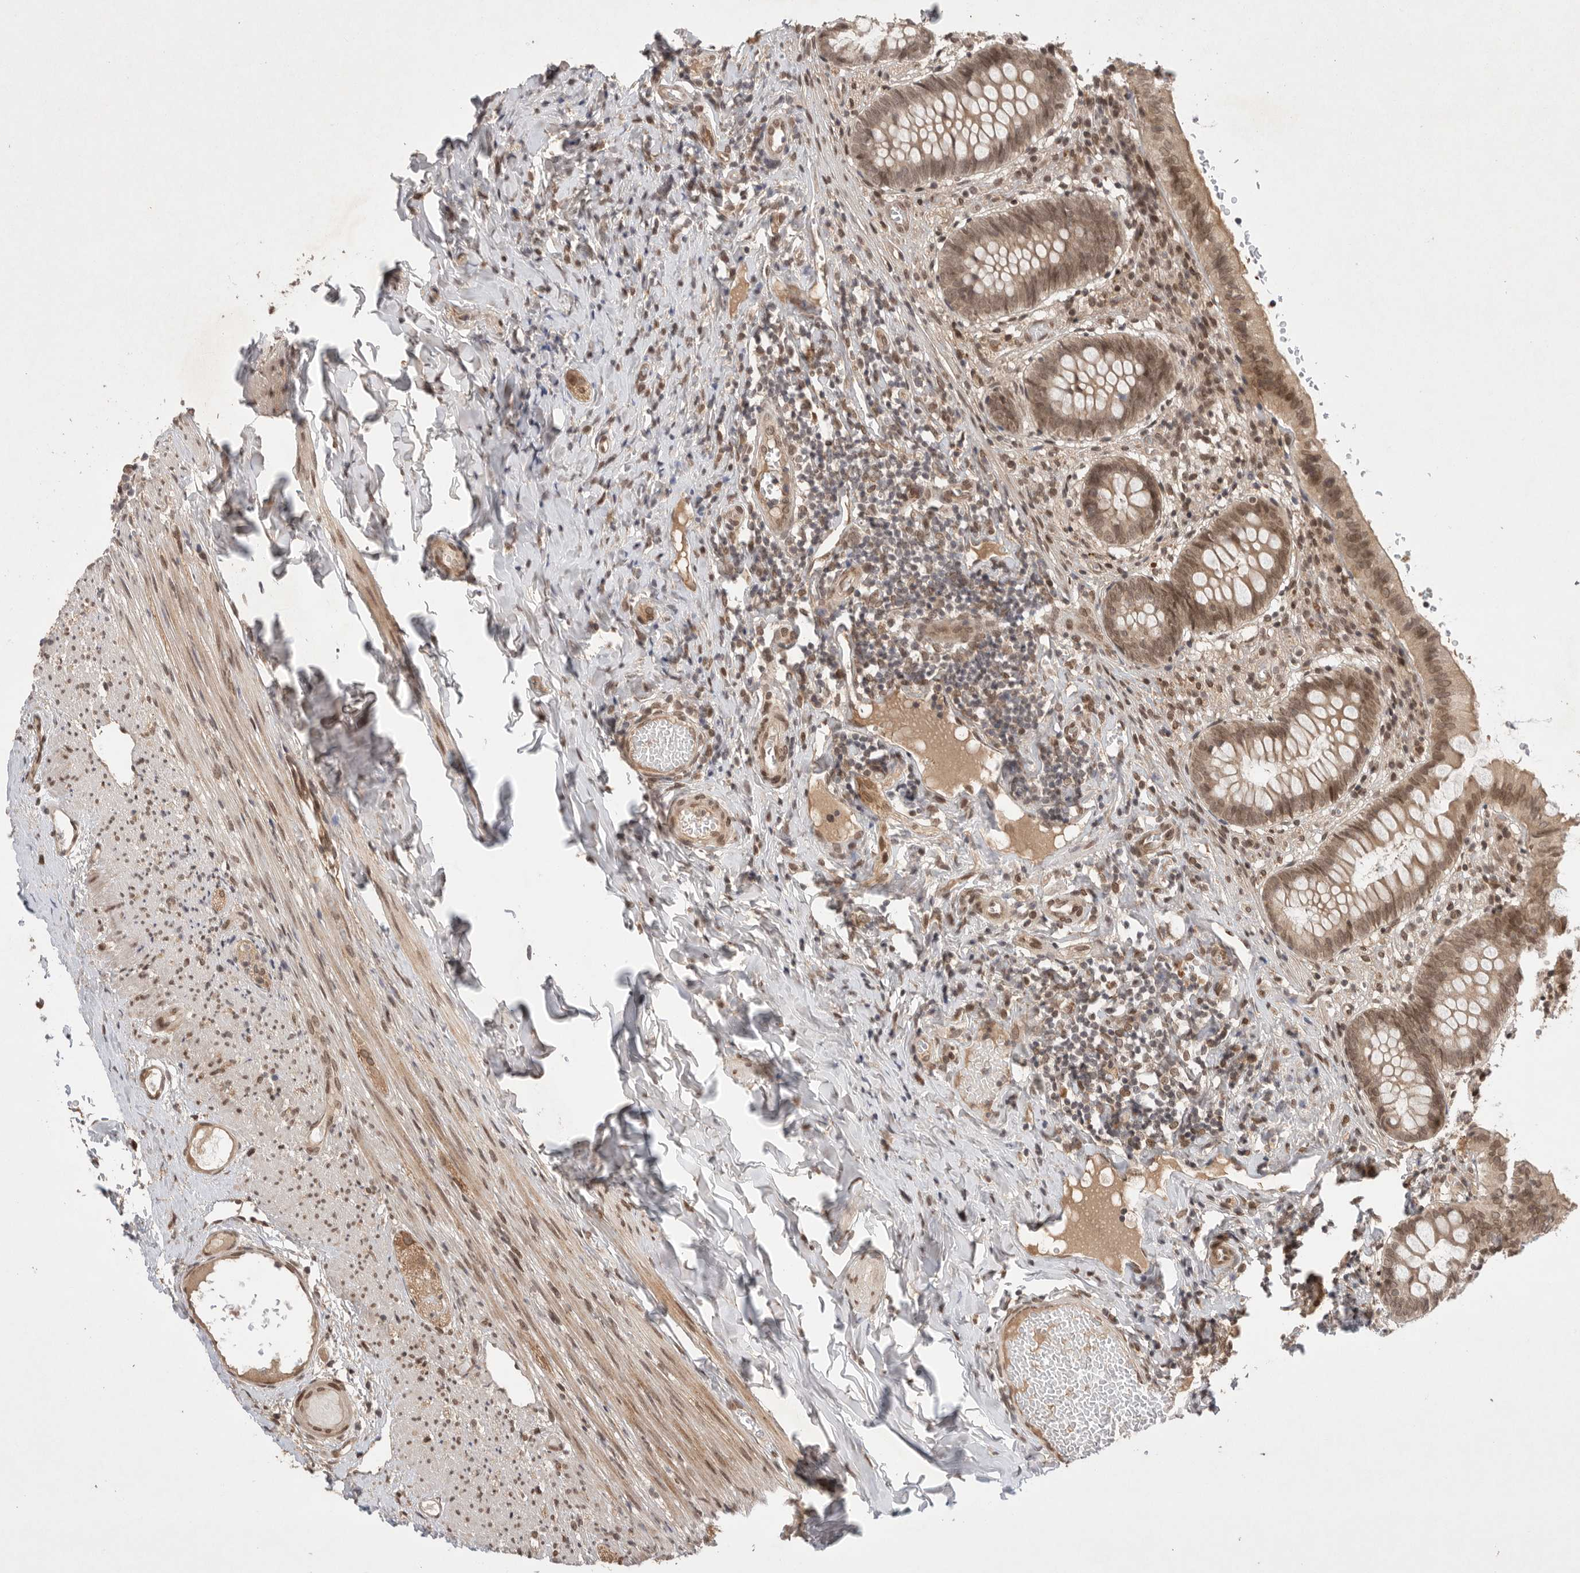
{"staining": {"intensity": "moderate", "quantity": ">75%", "location": "nuclear"}, "tissue": "appendix", "cell_type": "Glandular cells", "image_type": "normal", "snomed": [{"axis": "morphology", "description": "Normal tissue, NOS"}, {"axis": "topography", "description": "Appendix"}], "caption": "Immunohistochemical staining of benign human appendix demonstrates medium levels of moderate nuclear staining in approximately >75% of glandular cells. Nuclei are stained in blue.", "gene": "LEMD3", "patient": {"sex": "male", "age": 8}}